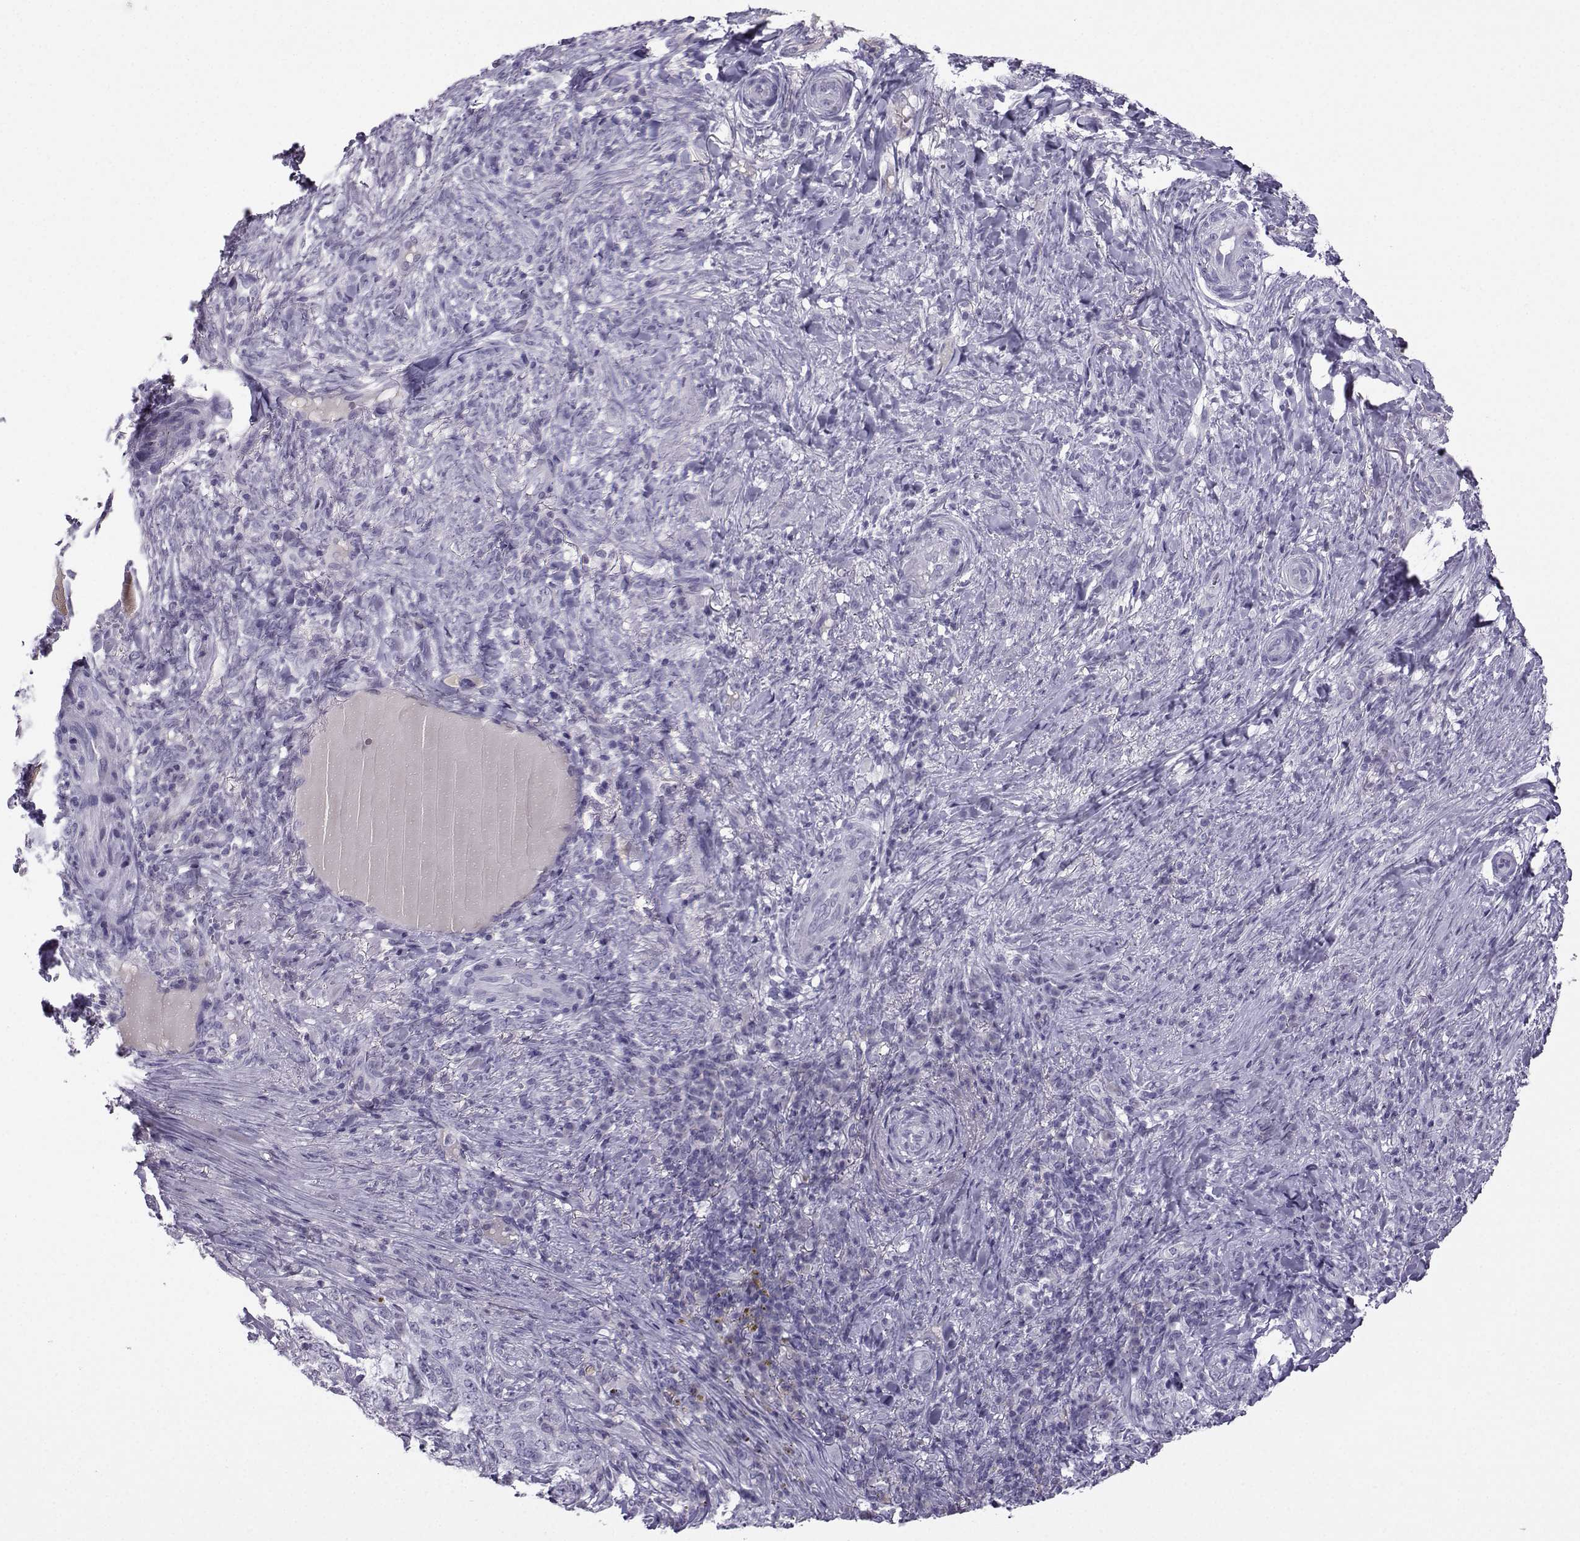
{"staining": {"intensity": "negative", "quantity": "none", "location": "none"}, "tissue": "skin cancer", "cell_type": "Tumor cells", "image_type": "cancer", "snomed": [{"axis": "morphology", "description": "Basal cell carcinoma"}, {"axis": "topography", "description": "Skin"}], "caption": "An image of skin basal cell carcinoma stained for a protein exhibits no brown staining in tumor cells. The staining is performed using DAB brown chromogen with nuclei counter-stained in using hematoxylin.", "gene": "ARMC2", "patient": {"sex": "female", "age": 69}}